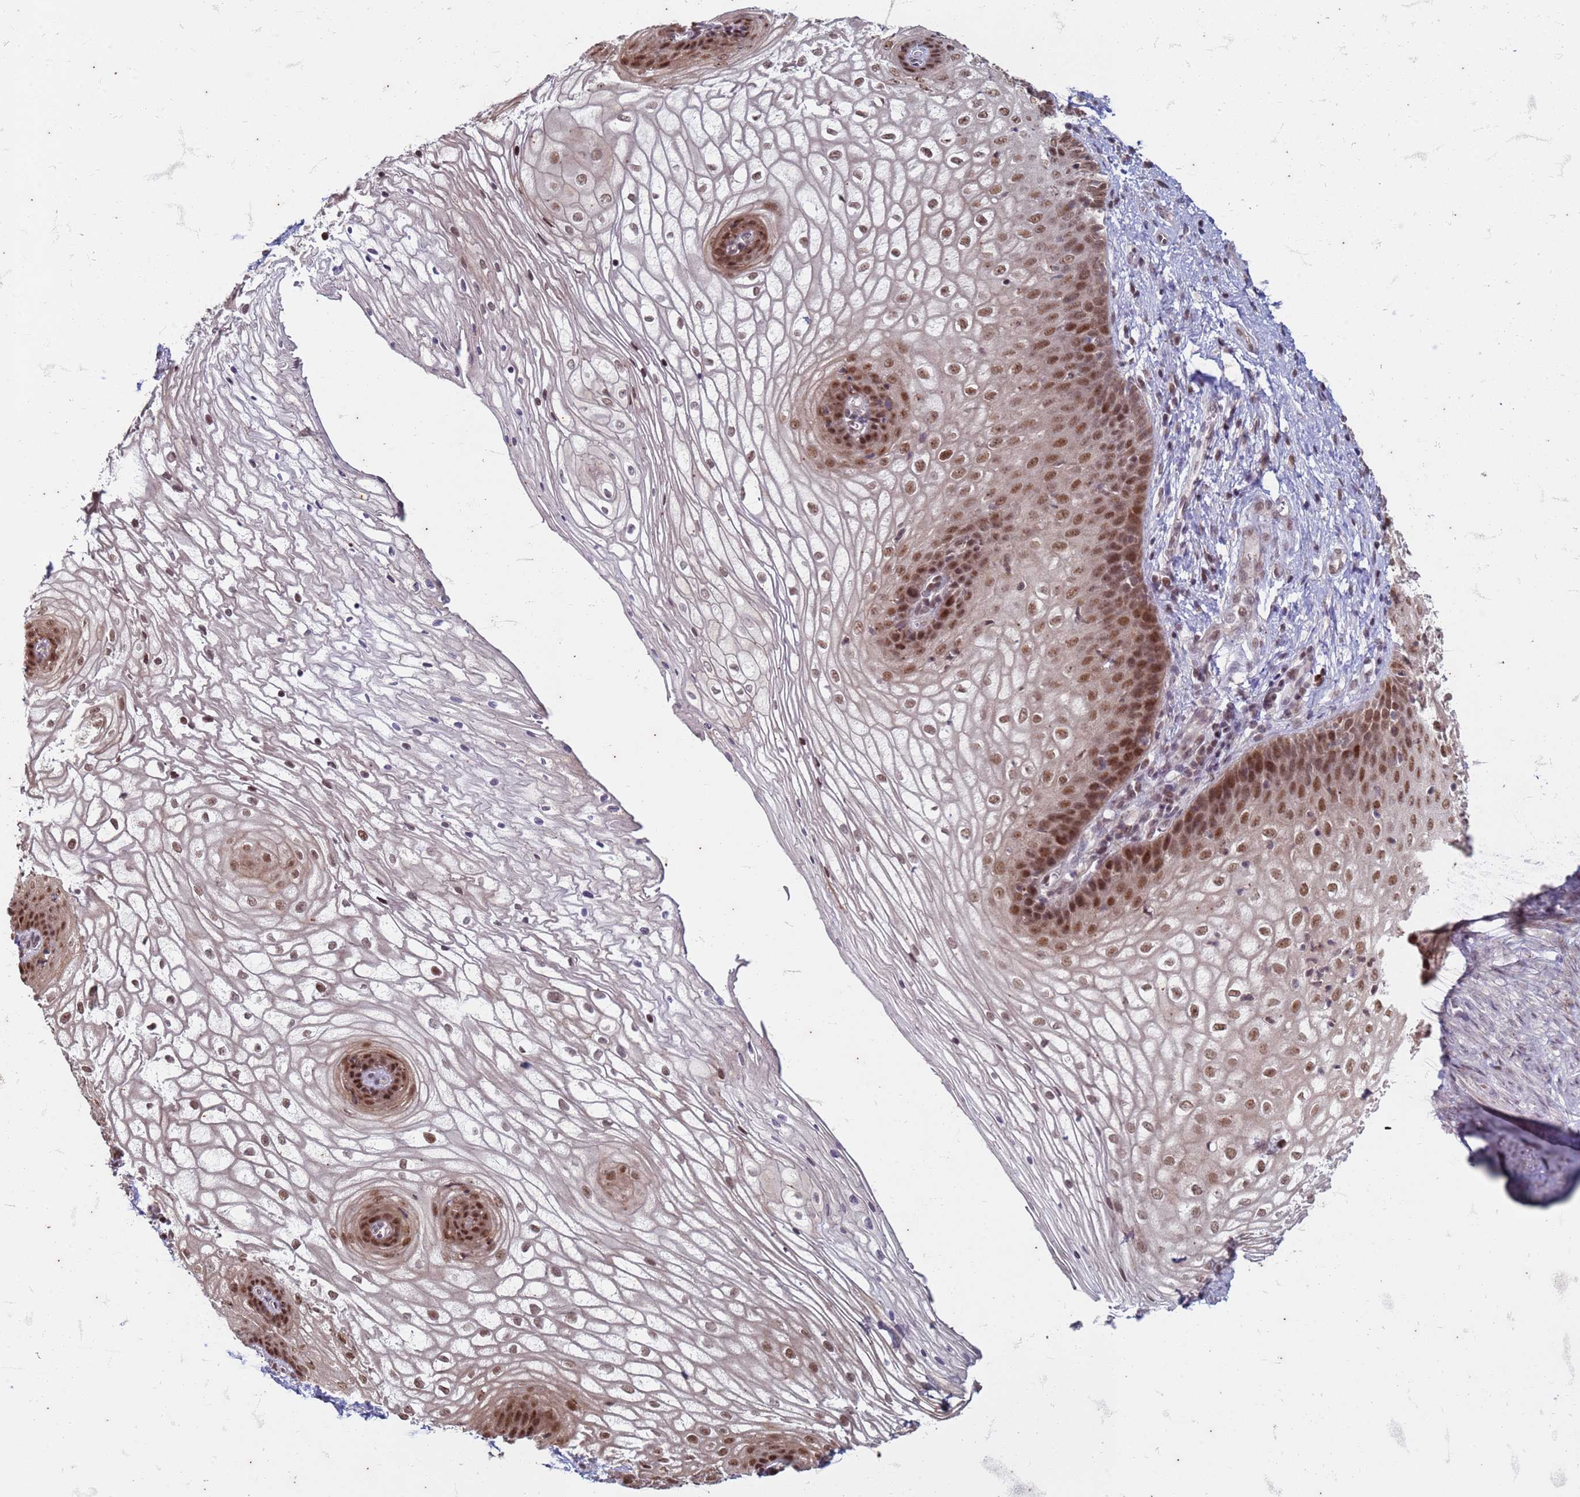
{"staining": {"intensity": "moderate", "quantity": ">75%", "location": "nuclear"}, "tissue": "vagina", "cell_type": "Squamous epithelial cells", "image_type": "normal", "snomed": [{"axis": "morphology", "description": "Normal tissue, NOS"}, {"axis": "topography", "description": "Vagina"}], "caption": "The micrograph demonstrates staining of unremarkable vagina, revealing moderate nuclear protein staining (brown color) within squamous epithelial cells.", "gene": "TRMT6", "patient": {"sex": "female", "age": 34}}